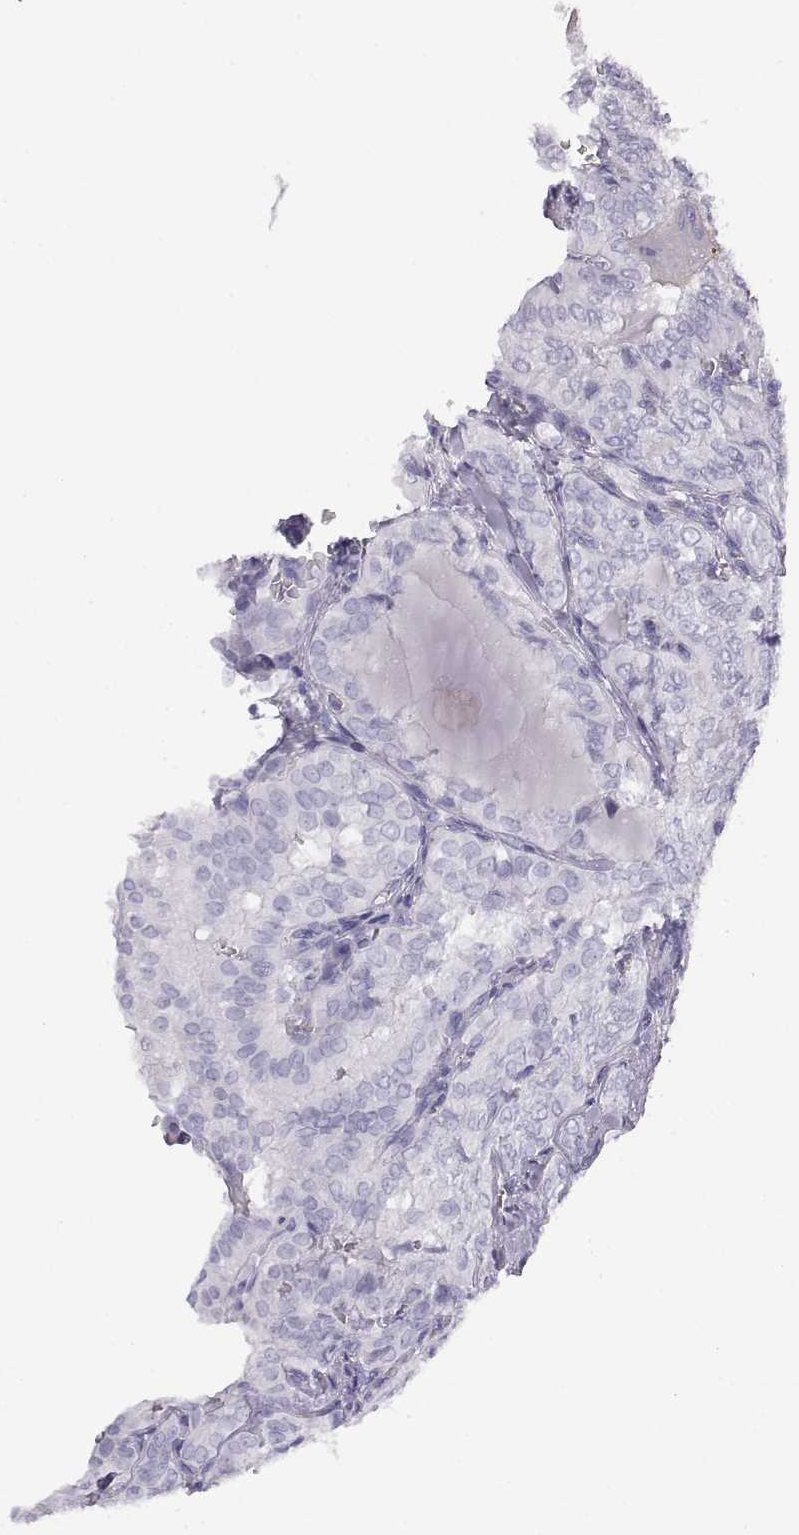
{"staining": {"intensity": "negative", "quantity": "none", "location": "none"}, "tissue": "thyroid cancer", "cell_type": "Tumor cells", "image_type": "cancer", "snomed": [{"axis": "morphology", "description": "Papillary adenocarcinoma, NOS"}, {"axis": "topography", "description": "Thyroid gland"}], "caption": "High magnification brightfield microscopy of thyroid papillary adenocarcinoma stained with DAB (brown) and counterstained with hematoxylin (blue): tumor cells show no significant positivity.", "gene": "ITLN2", "patient": {"sex": "female", "age": 41}}